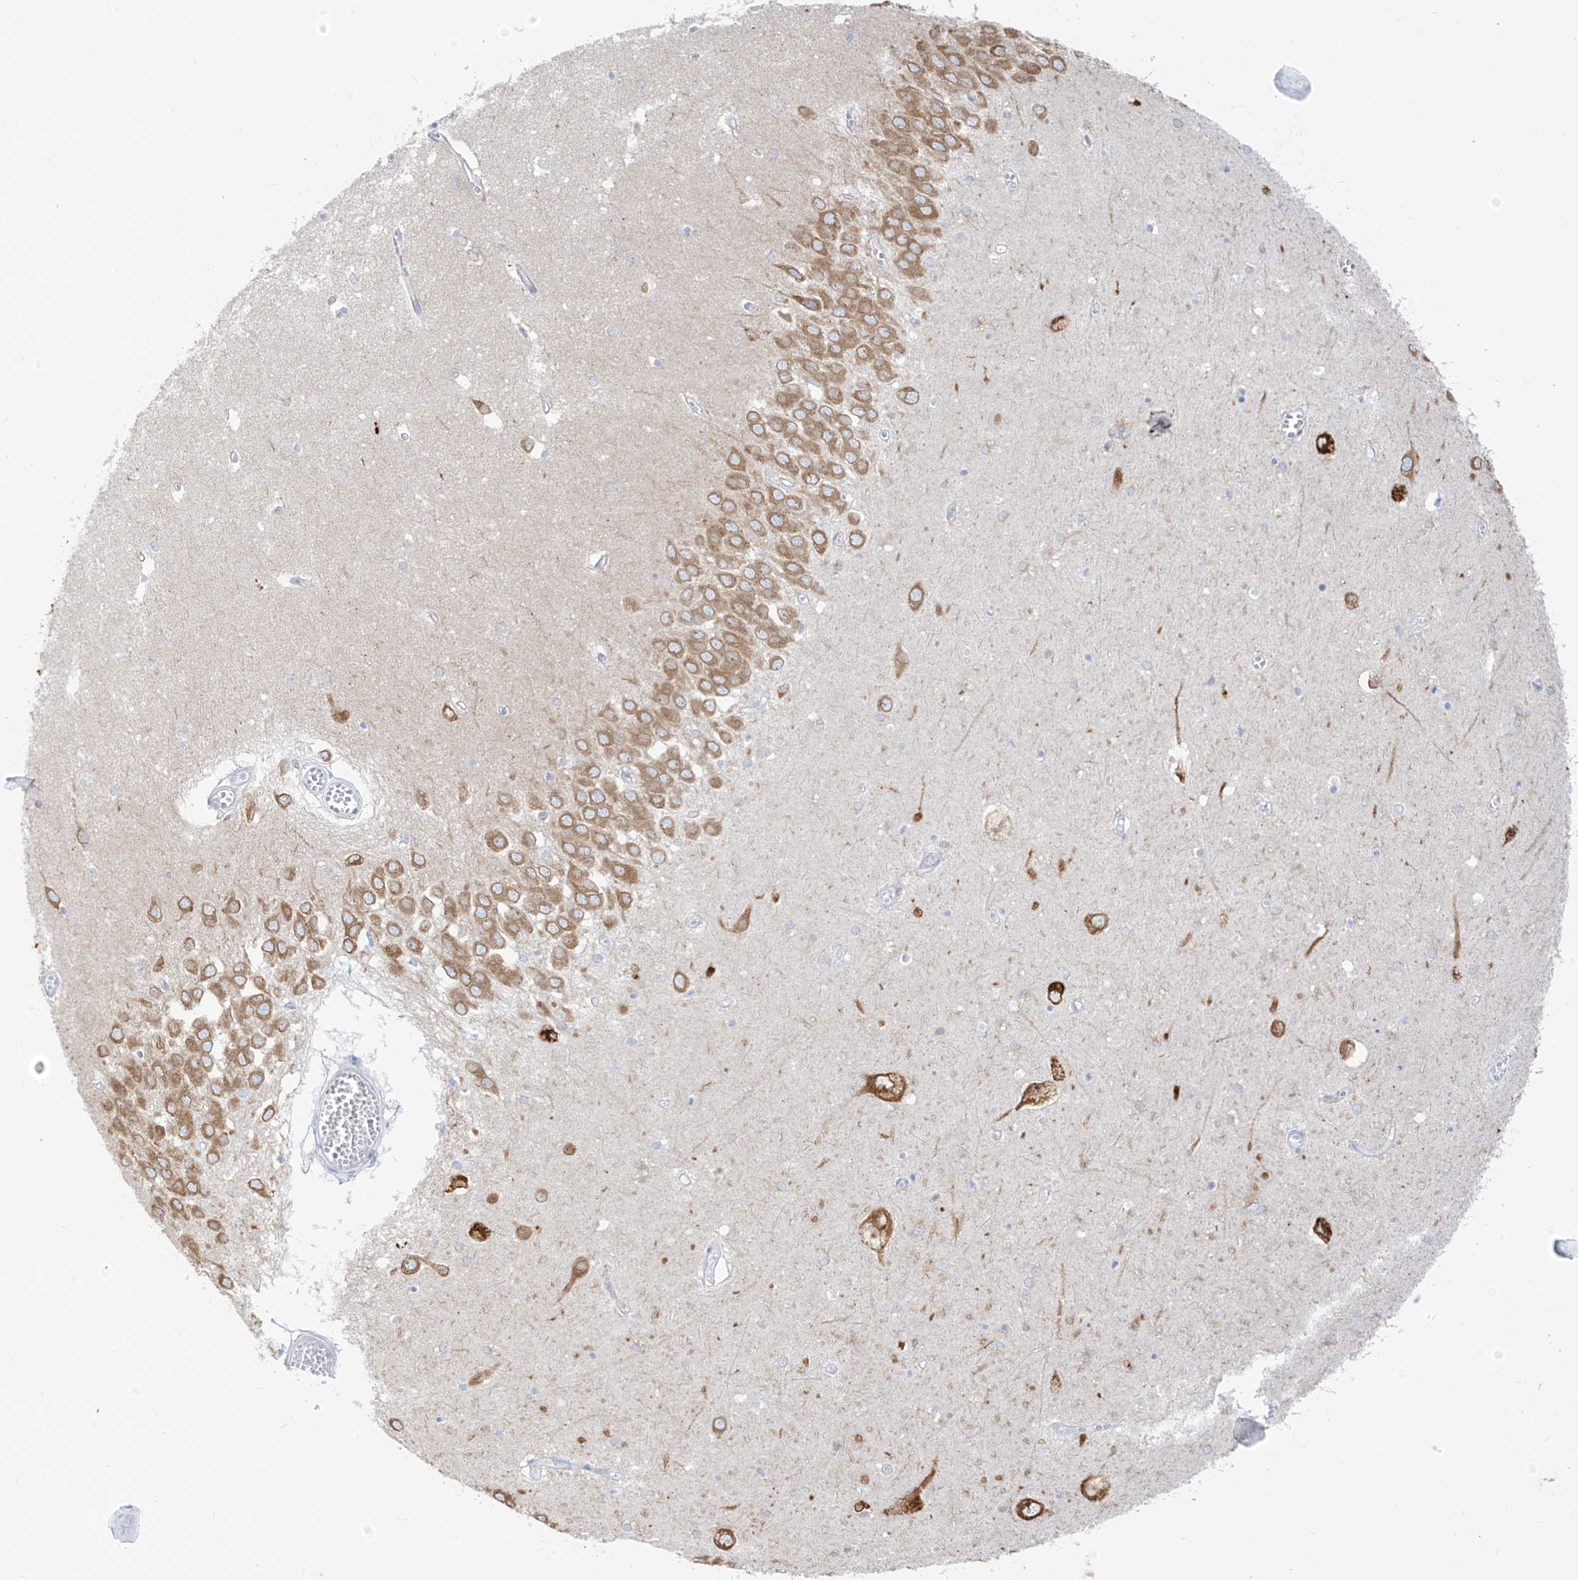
{"staining": {"intensity": "negative", "quantity": "none", "location": "none"}, "tissue": "hippocampus", "cell_type": "Glial cells", "image_type": "normal", "snomed": [{"axis": "morphology", "description": "Normal tissue, NOS"}, {"axis": "topography", "description": "Hippocampus"}], "caption": "Glial cells show no significant protein expression in unremarkable hippocampus.", "gene": "RCN2", "patient": {"sex": "male", "age": 70}}